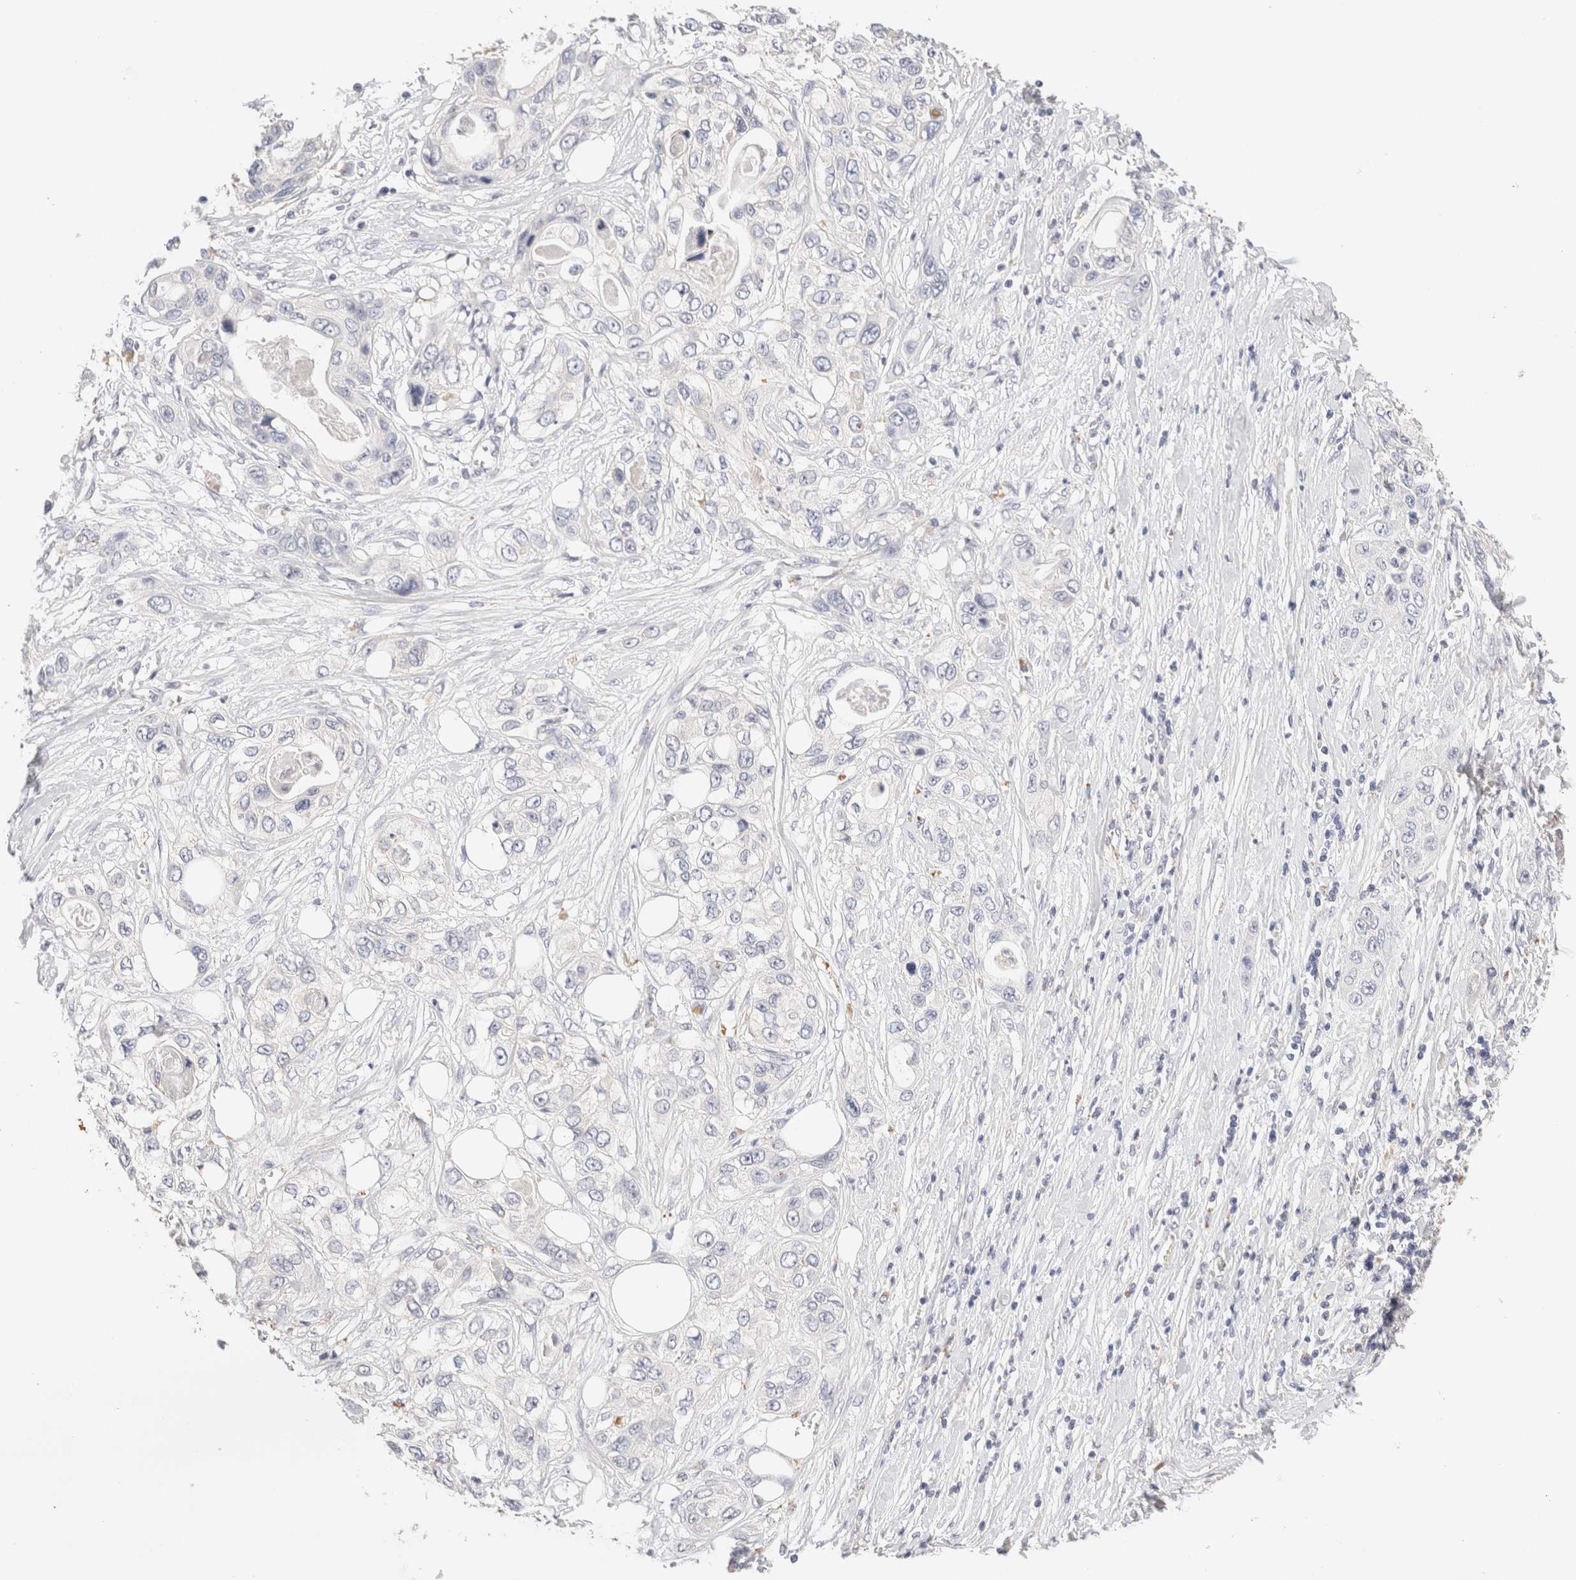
{"staining": {"intensity": "negative", "quantity": "none", "location": "none"}, "tissue": "pancreatic cancer", "cell_type": "Tumor cells", "image_type": "cancer", "snomed": [{"axis": "morphology", "description": "Adenocarcinoma, NOS"}, {"axis": "topography", "description": "Pancreas"}], "caption": "High magnification brightfield microscopy of adenocarcinoma (pancreatic) stained with DAB (brown) and counterstained with hematoxylin (blue): tumor cells show no significant staining. (Stains: DAB (3,3'-diaminobenzidine) immunohistochemistry with hematoxylin counter stain, Microscopy: brightfield microscopy at high magnification).", "gene": "SCGB2A2", "patient": {"sex": "female", "age": 70}}